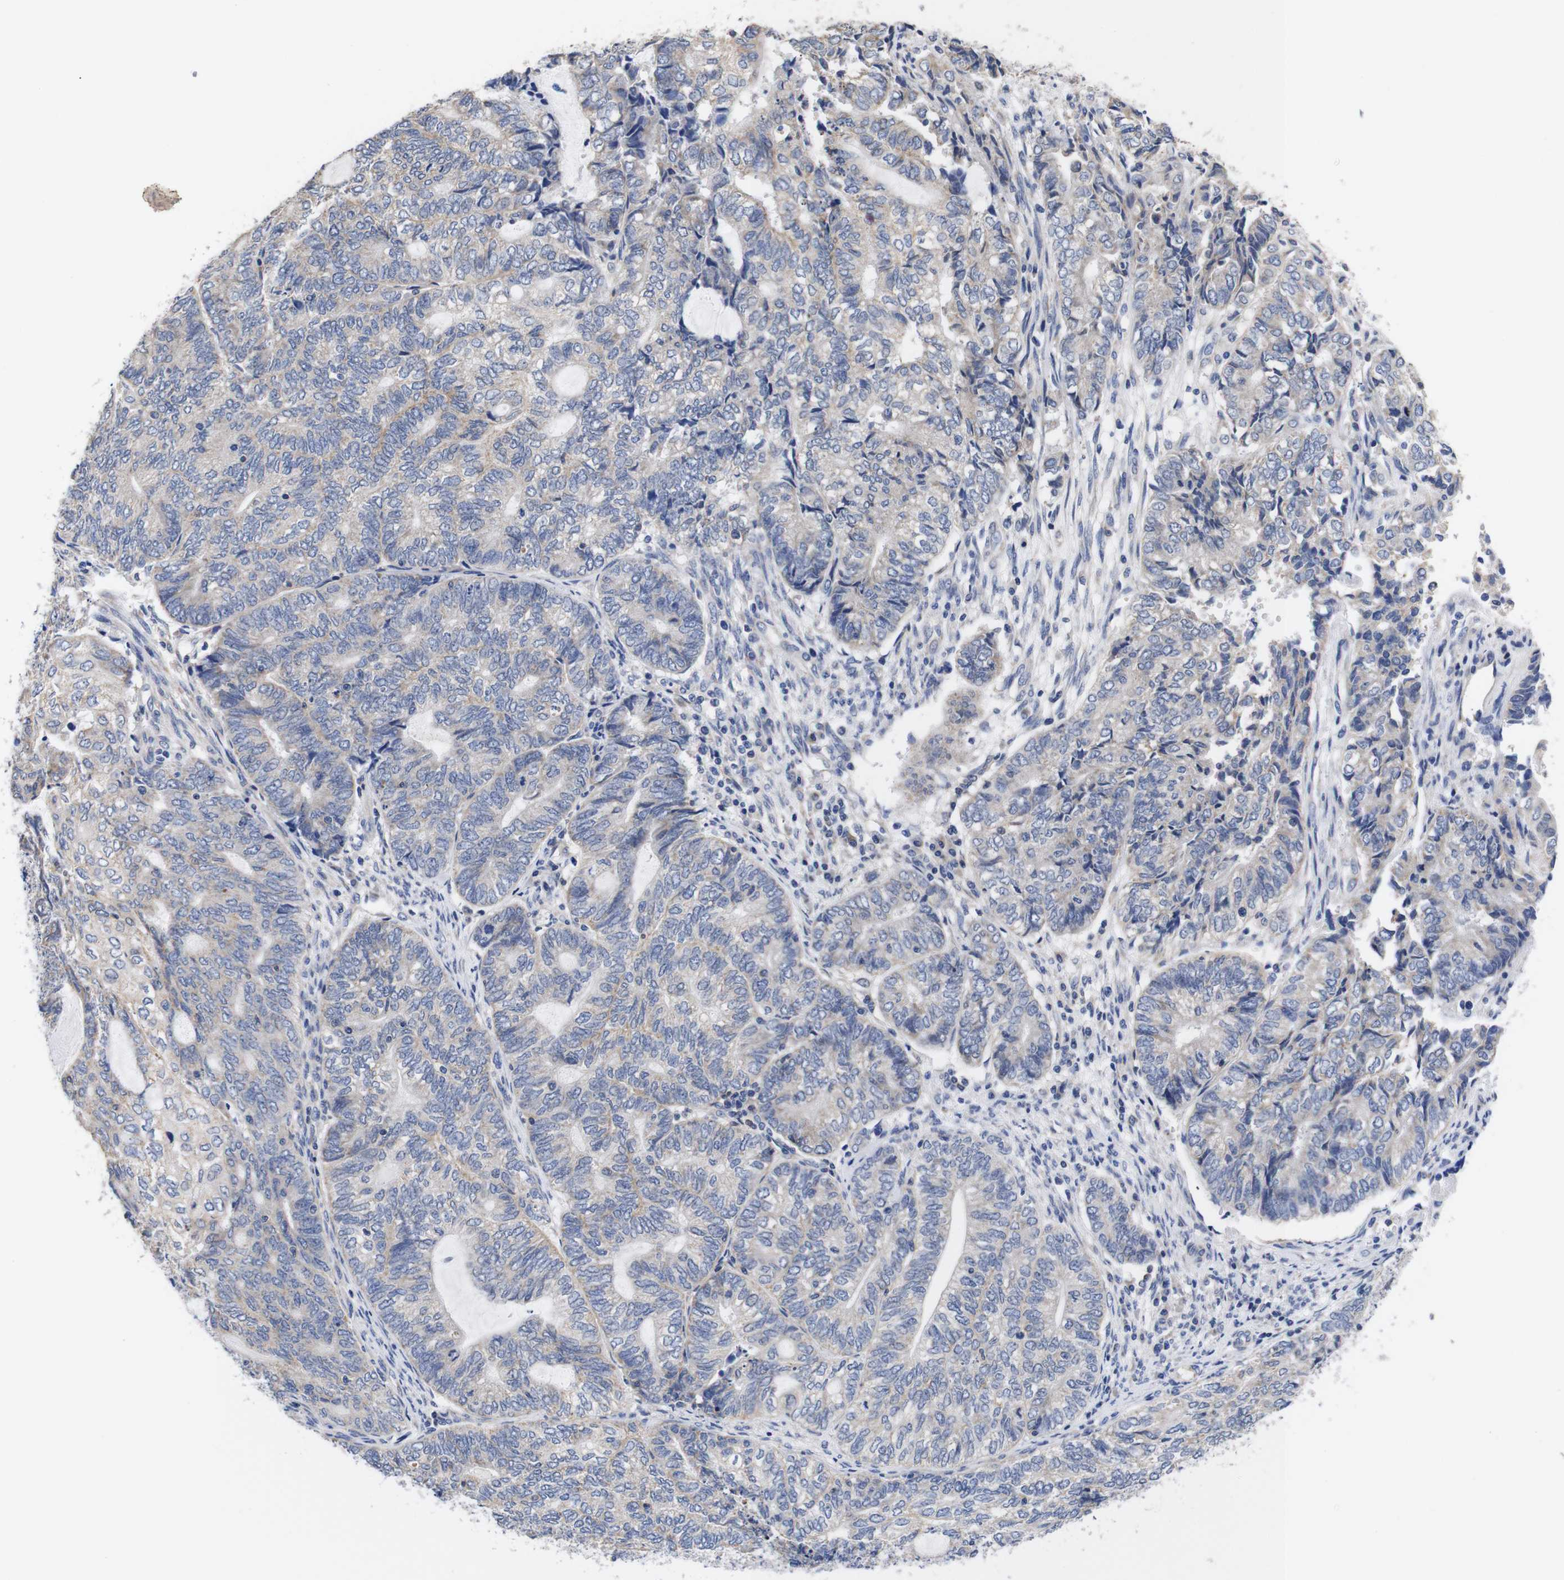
{"staining": {"intensity": "weak", "quantity": "<25%", "location": "cytoplasmic/membranous"}, "tissue": "endometrial cancer", "cell_type": "Tumor cells", "image_type": "cancer", "snomed": [{"axis": "morphology", "description": "Adenocarcinoma, NOS"}, {"axis": "topography", "description": "Uterus"}, {"axis": "topography", "description": "Endometrium"}], "caption": "Immunohistochemical staining of endometrial adenocarcinoma displays no significant staining in tumor cells.", "gene": "OPN3", "patient": {"sex": "female", "age": 70}}